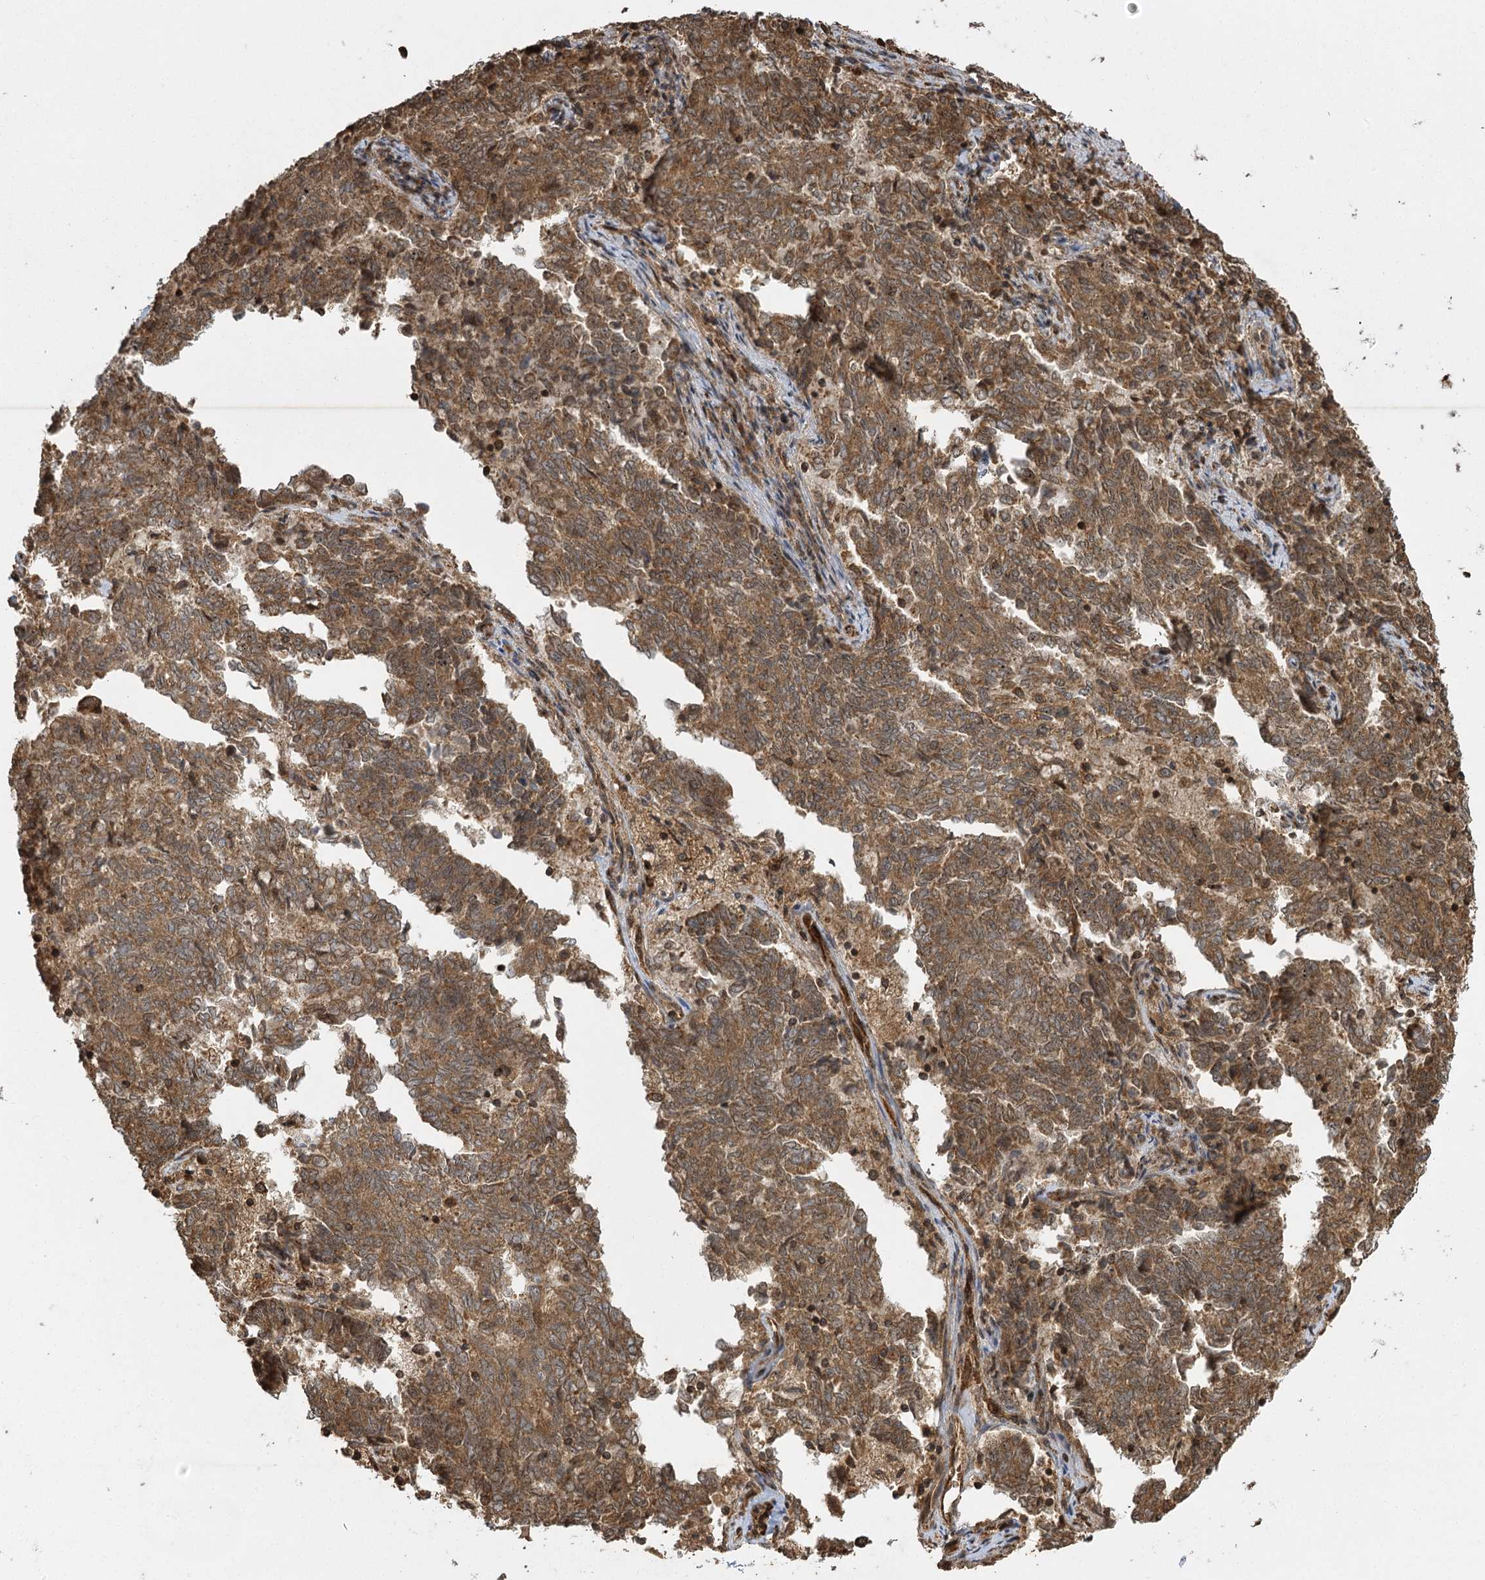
{"staining": {"intensity": "moderate", "quantity": ">75%", "location": "cytoplasmic/membranous"}, "tissue": "endometrial cancer", "cell_type": "Tumor cells", "image_type": "cancer", "snomed": [{"axis": "morphology", "description": "Adenocarcinoma, NOS"}, {"axis": "topography", "description": "Endometrium"}], "caption": "A brown stain highlights moderate cytoplasmic/membranous positivity of a protein in human adenocarcinoma (endometrial) tumor cells. The protein is shown in brown color, while the nuclei are stained blue.", "gene": "IL11RA", "patient": {"sex": "female", "age": 80}}